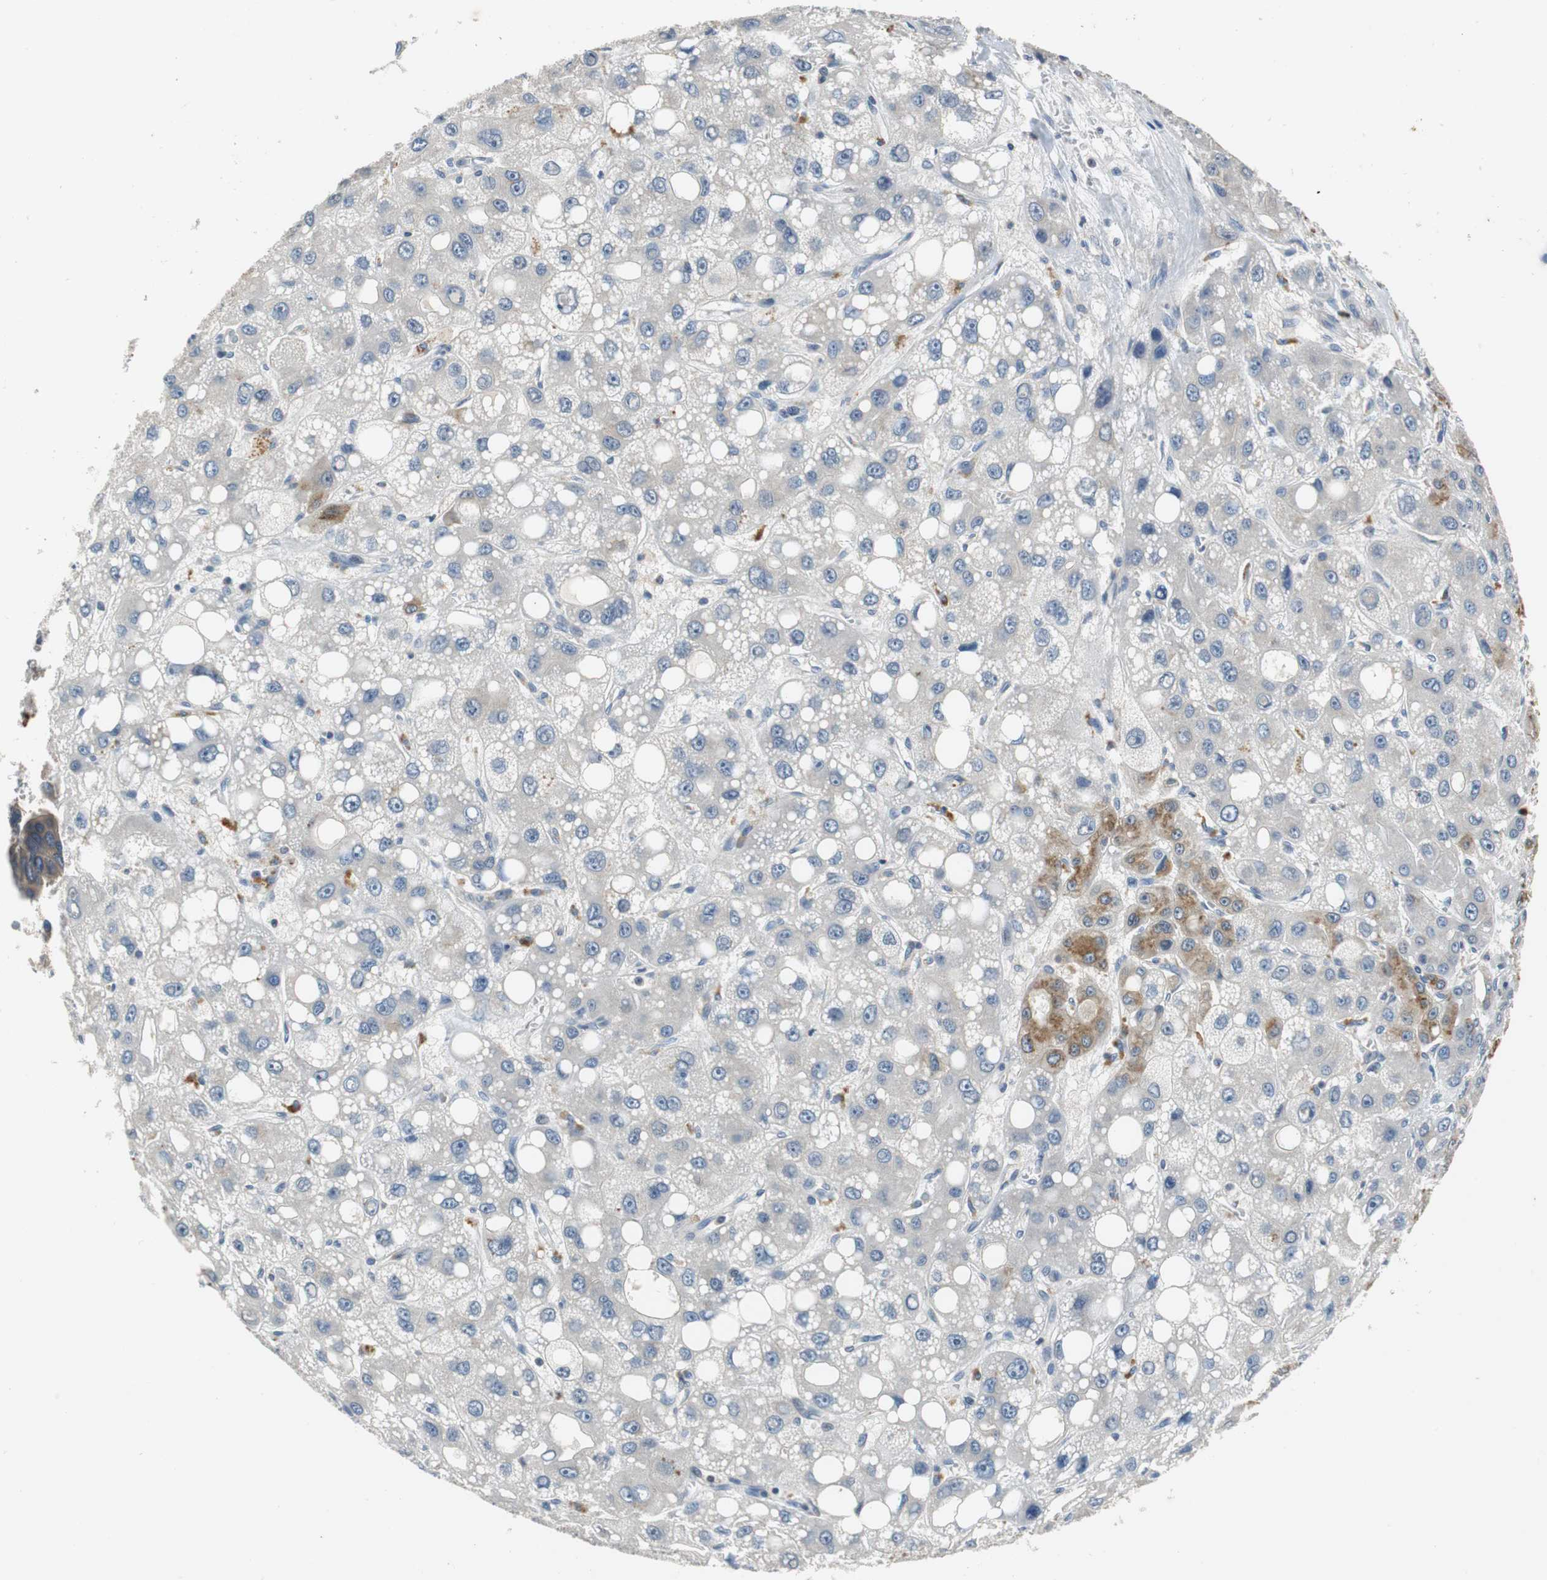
{"staining": {"intensity": "moderate", "quantity": "<25%", "location": "cytoplasmic/membranous"}, "tissue": "liver cancer", "cell_type": "Tumor cells", "image_type": "cancer", "snomed": [{"axis": "morphology", "description": "Carcinoma, Hepatocellular, NOS"}, {"axis": "topography", "description": "Liver"}], "caption": "The immunohistochemical stain labels moderate cytoplasmic/membranous staining in tumor cells of liver hepatocellular carcinoma tissue.", "gene": "GLCCI1", "patient": {"sex": "male", "age": 55}}